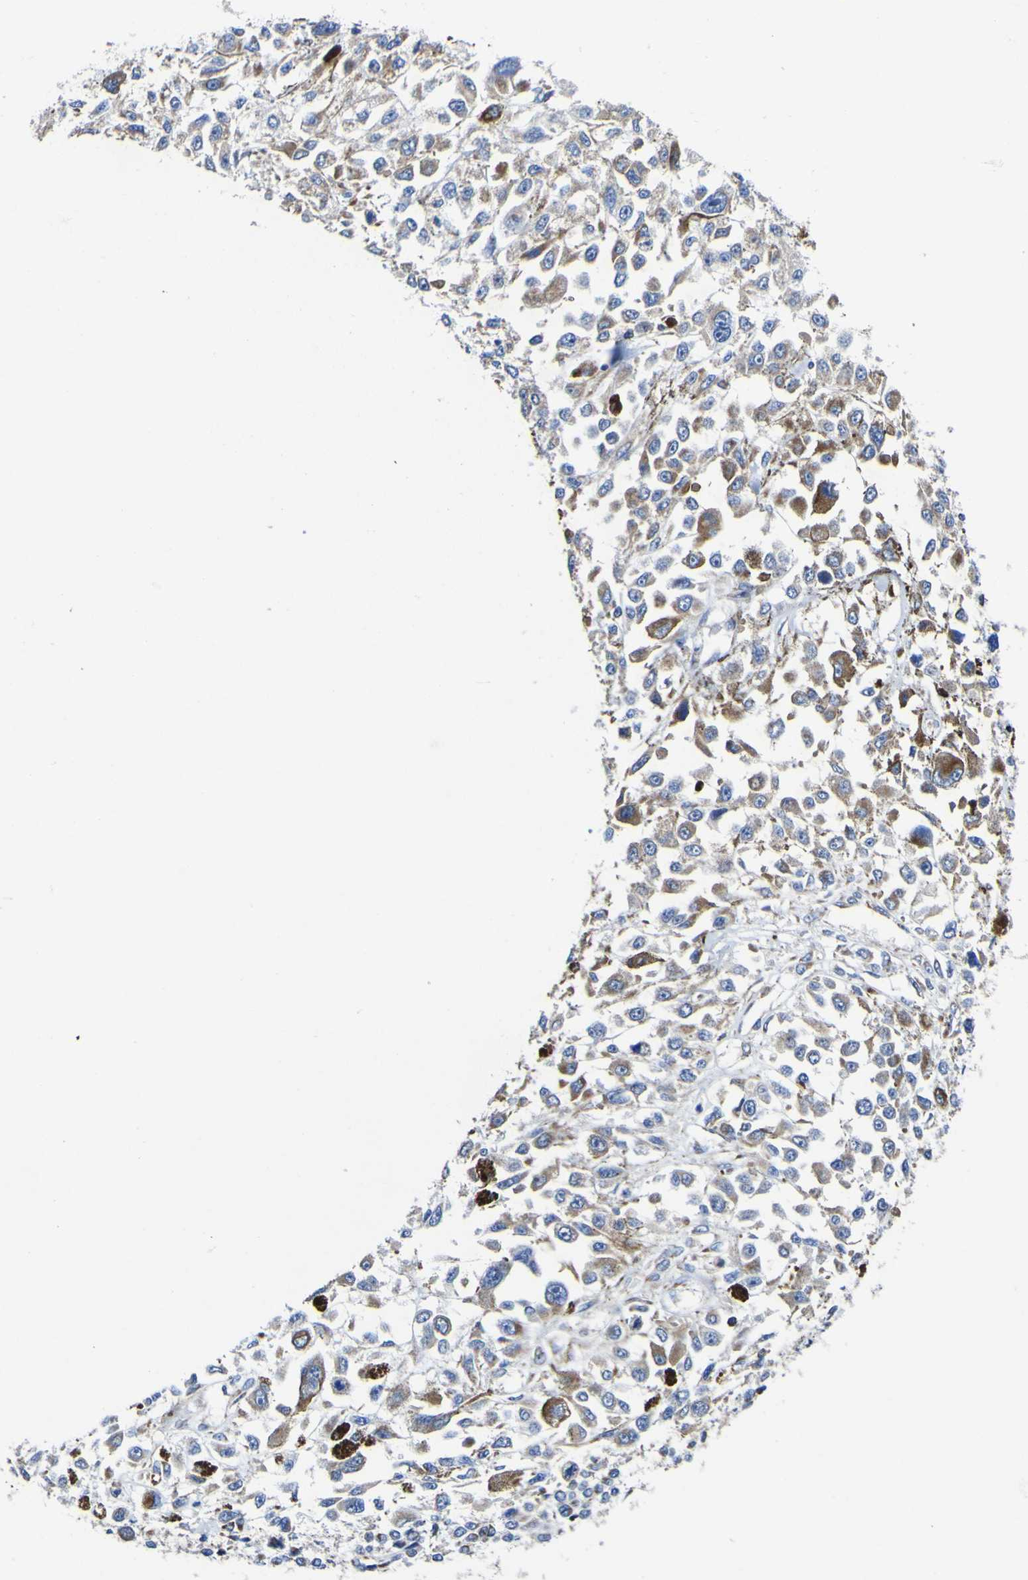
{"staining": {"intensity": "moderate", "quantity": "25%-75%", "location": "cytoplasmic/membranous"}, "tissue": "melanoma", "cell_type": "Tumor cells", "image_type": "cancer", "snomed": [{"axis": "morphology", "description": "Malignant melanoma, Metastatic site"}, {"axis": "topography", "description": "Lymph node"}], "caption": "The photomicrograph shows a brown stain indicating the presence of a protein in the cytoplasmic/membranous of tumor cells in melanoma. The staining is performed using DAB (3,3'-diaminobenzidine) brown chromogen to label protein expression. The nuclei are counter-stained blue using hematoxylin.", "gene": "CCDC90B", "patient": {"sex": "male", "age": 59}}